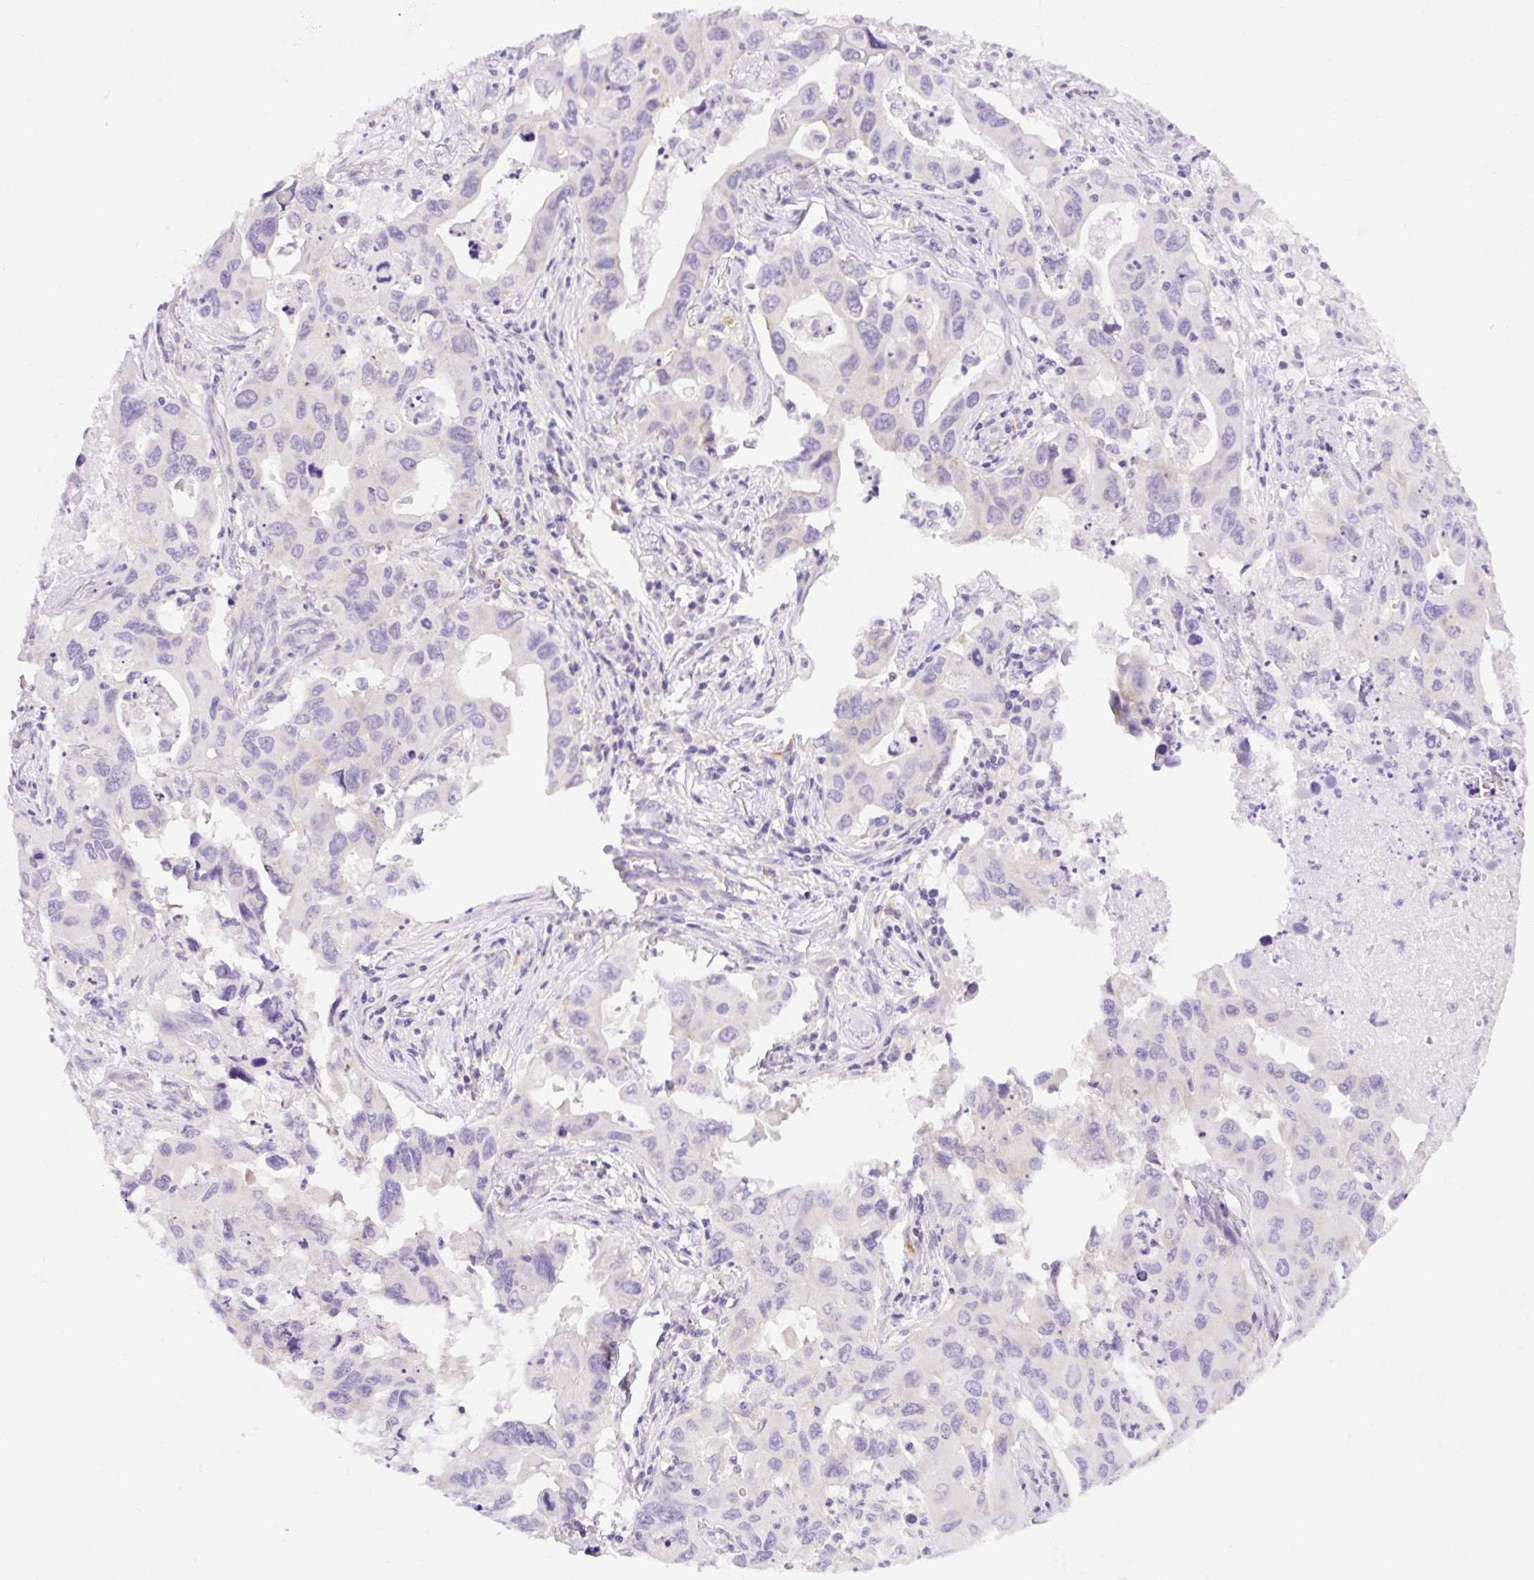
{"staining": {"intensity": "negative", "quantity": "none", "location": "none"}, "tissue": "lung cancer", "cell_type": "Tumor cells", "image_type": "cancer", "snomed": [{"axis": "morphology", "description": "Adenocarcinoma, NOS"}, {"axis": "topography", "description": "Lung"}], "caption": "An immunohistochemistry (IHC) image of lung cancer (adenocarcinoma) is shown. There is no staining in tumor cells of lung cancer (adenocarcinoma).", "gene": "CAMK2B", "patient": {"sex": "male", "age": 64}}